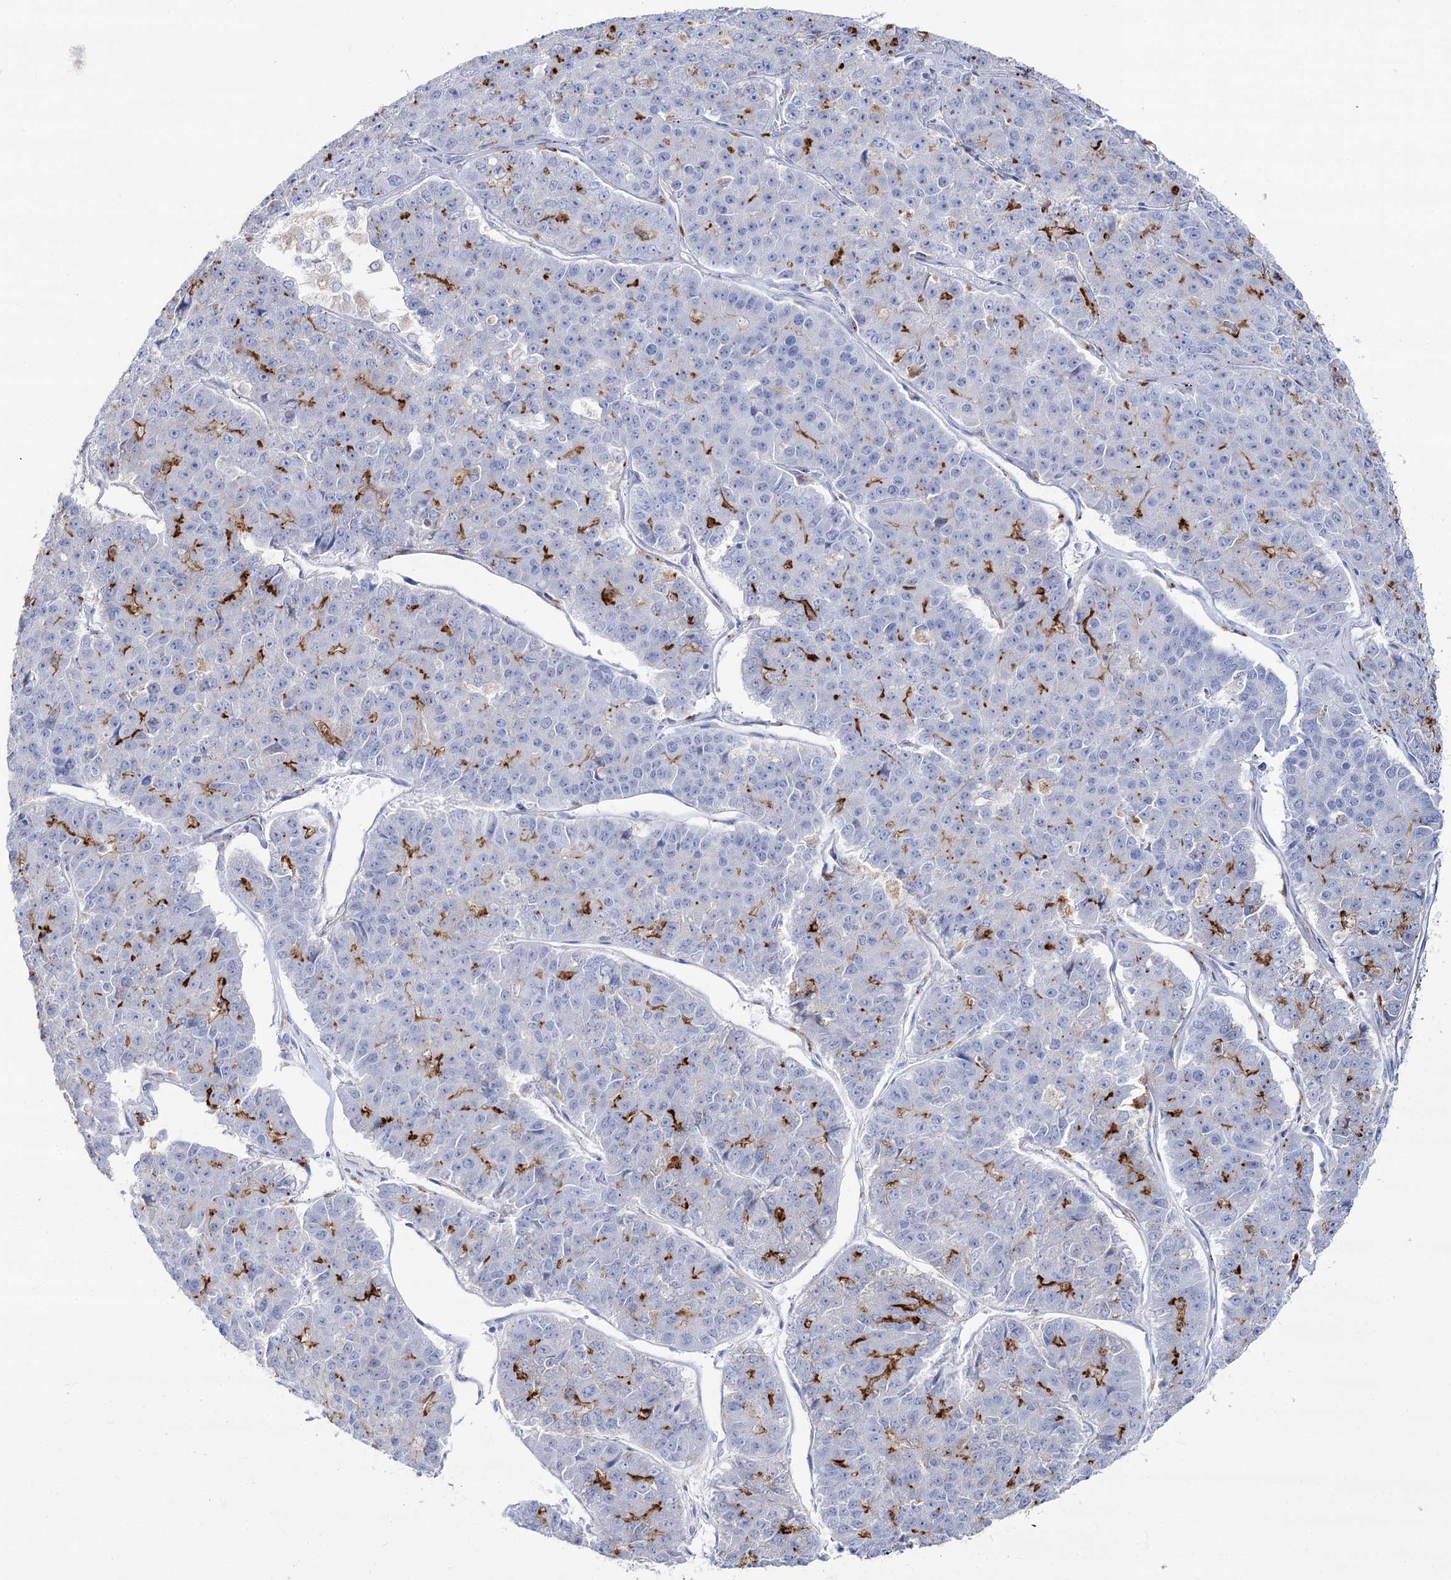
{"staining": {"intensity": "negative", "quantity": "none", "location": "none"}, "tissue": "pancreatic cancer", "cell_type": "Tumor cells", "image_type": "cancer", "snomed": [{"axis": "morphology", "description": "Adenocarcinoma, NOS"}, {"axis": "topography", "description": "Pancreas"}], "caption": "Tumor cells are negative for brown protein staining in pancreatic cancer.", "gene": "SLC3A1", "patient": {"sex": "male", "age": 50}}